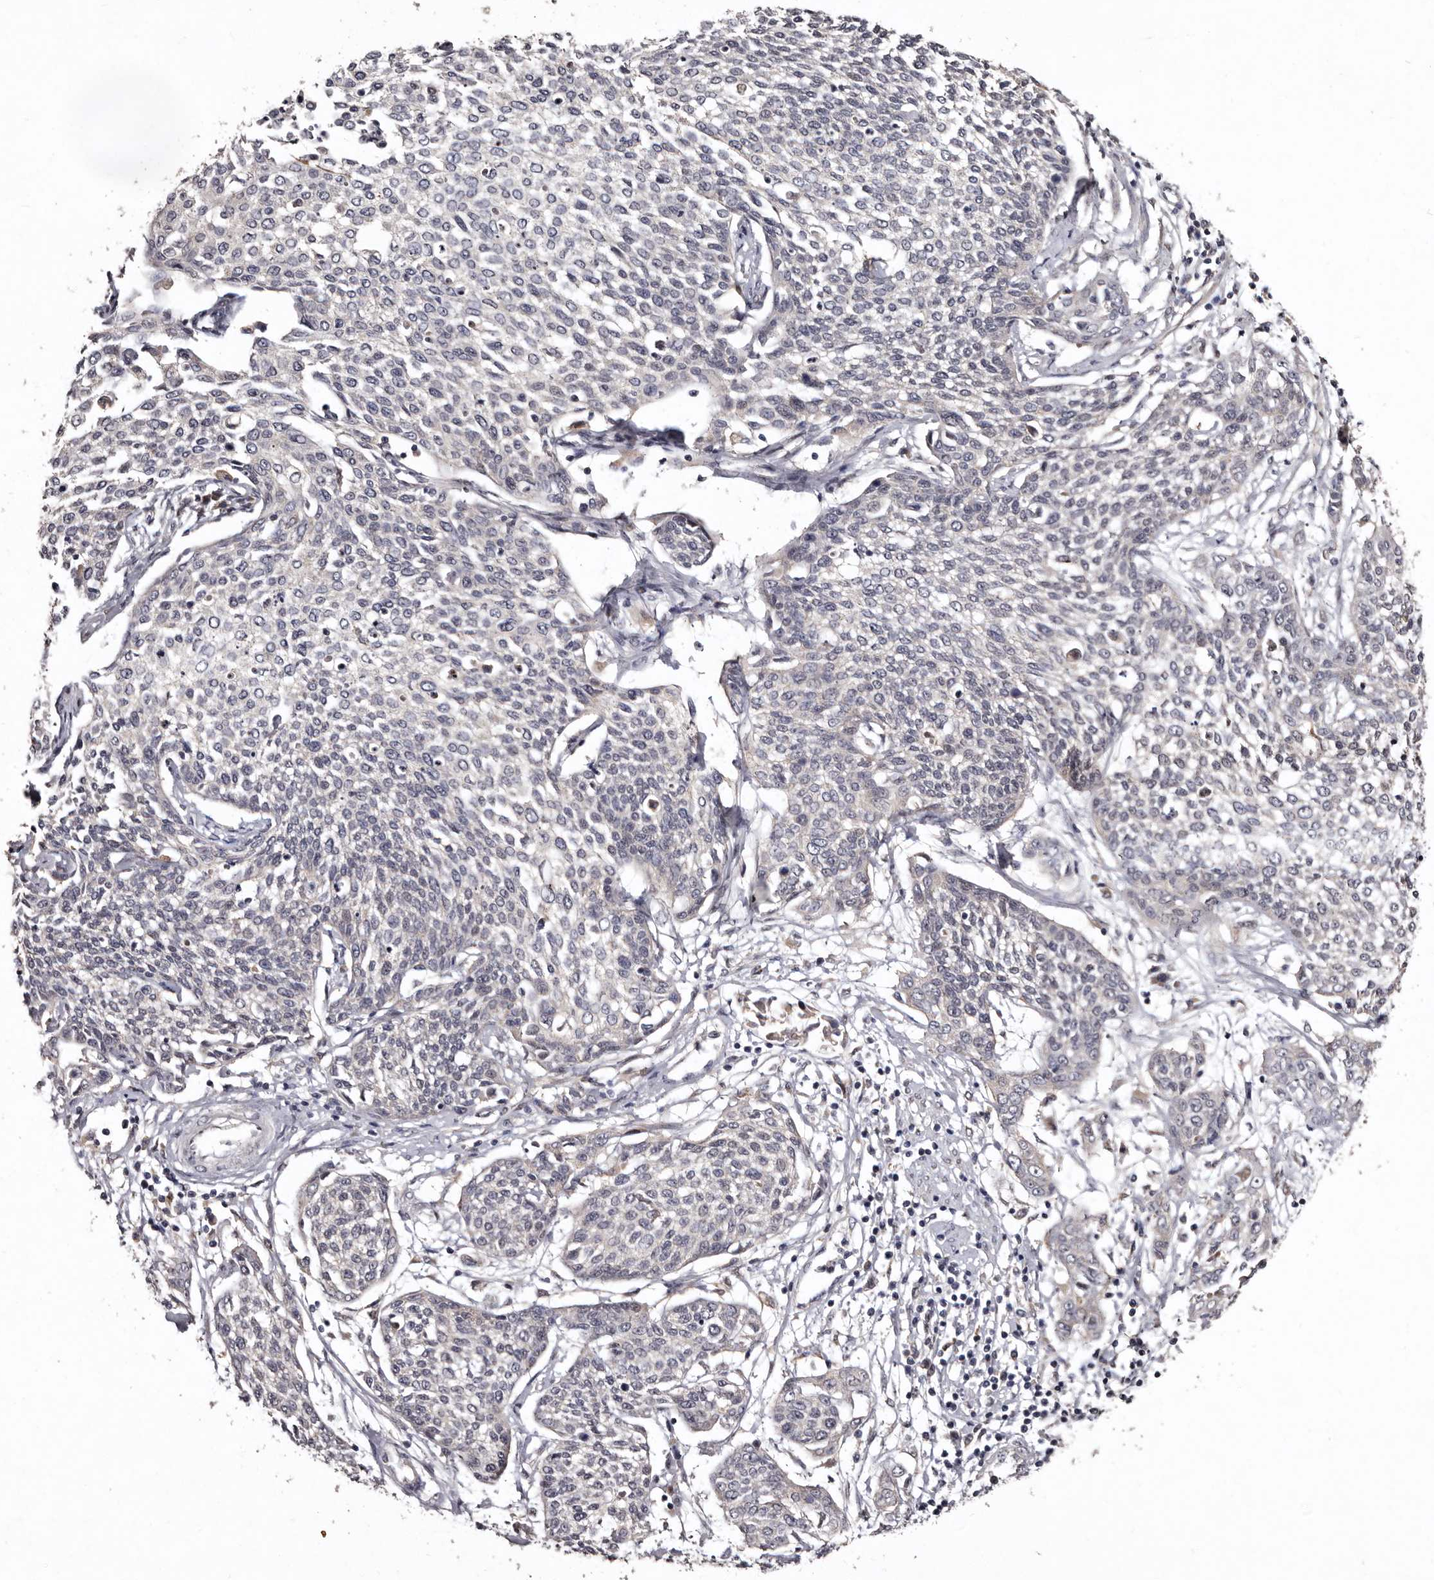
{"staining": {"intensity": "negative", "quantity": "none", "location": "none"}, "tissue": "cervical cancer", "cell_type": "Tumor cells", "image_type": "cancer", "snomed": [{"axis": "morphology", "description": "Squamous cell carcinoma, NOS"}, {"axis": "topography", "description": "Cervix"}], "caption": "Tumor cells are negative for protein expression in human squamous cell carcinoma (cervical).", "gene": "FAM91A1", "patient": {"sex": "female", "age": 34}}